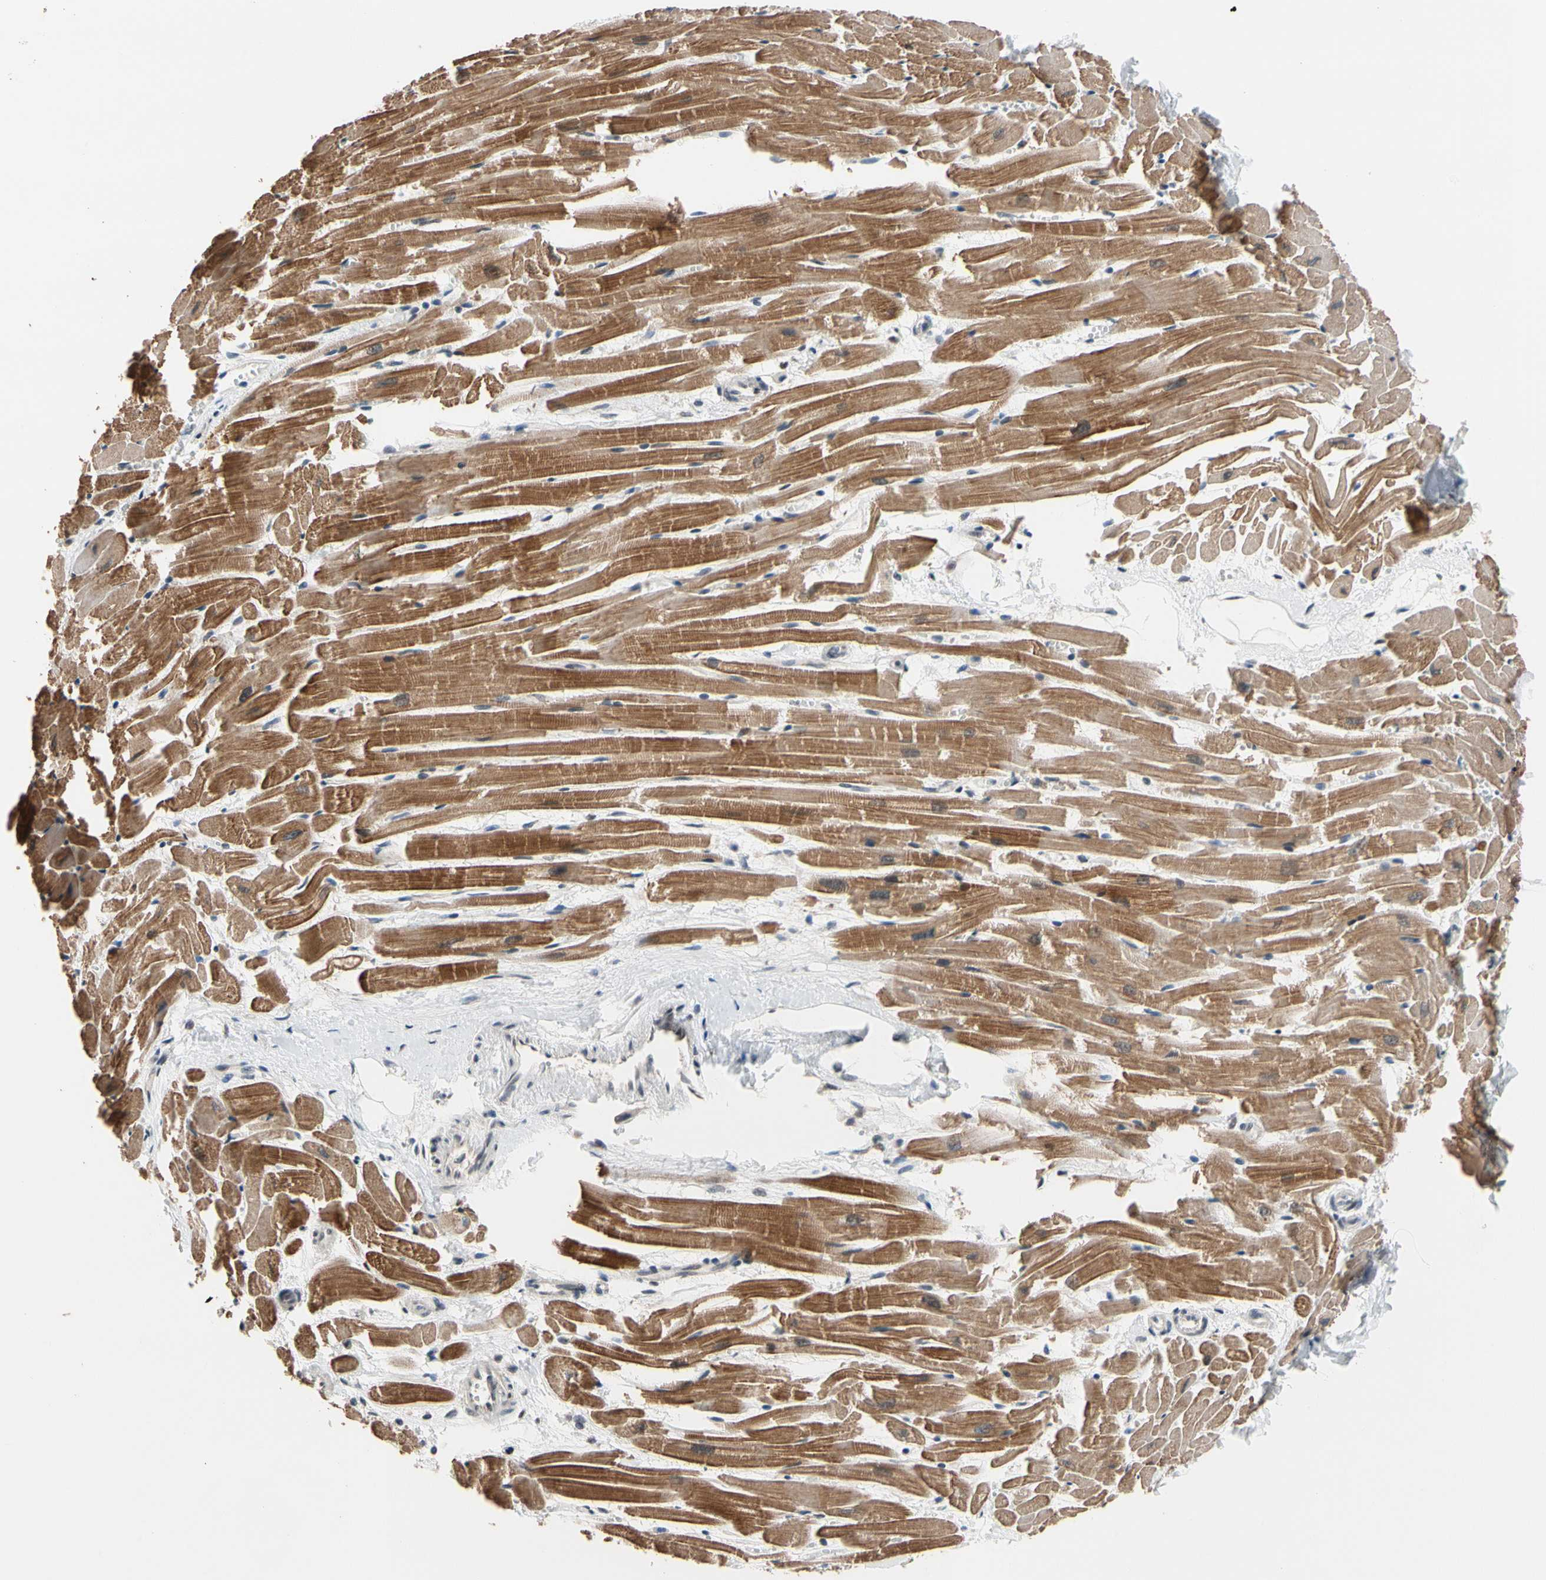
{"staining": {"intensity": "moderate", "quantity": ">75%", "location": "cytoplasmic/membranous"}, "tissue": "heart muscle", "cell_type": "Cardiomyocytes", "image_type": "normal", "snomed": [{"axis": "morphology", "description": "Normal tissue, NOS"}, {"axis": "topography", "description": "Heart"}], "caption": "DAB immunohistochemical staining of benign heart muscle exhibits moderate cytoplasmic/membranous protein expression in approximately >75% of cardiomyocytes. Nuclei are stained in blue.", "gene": "NGEF", "patient": {"sex": "female", "age": 19}}